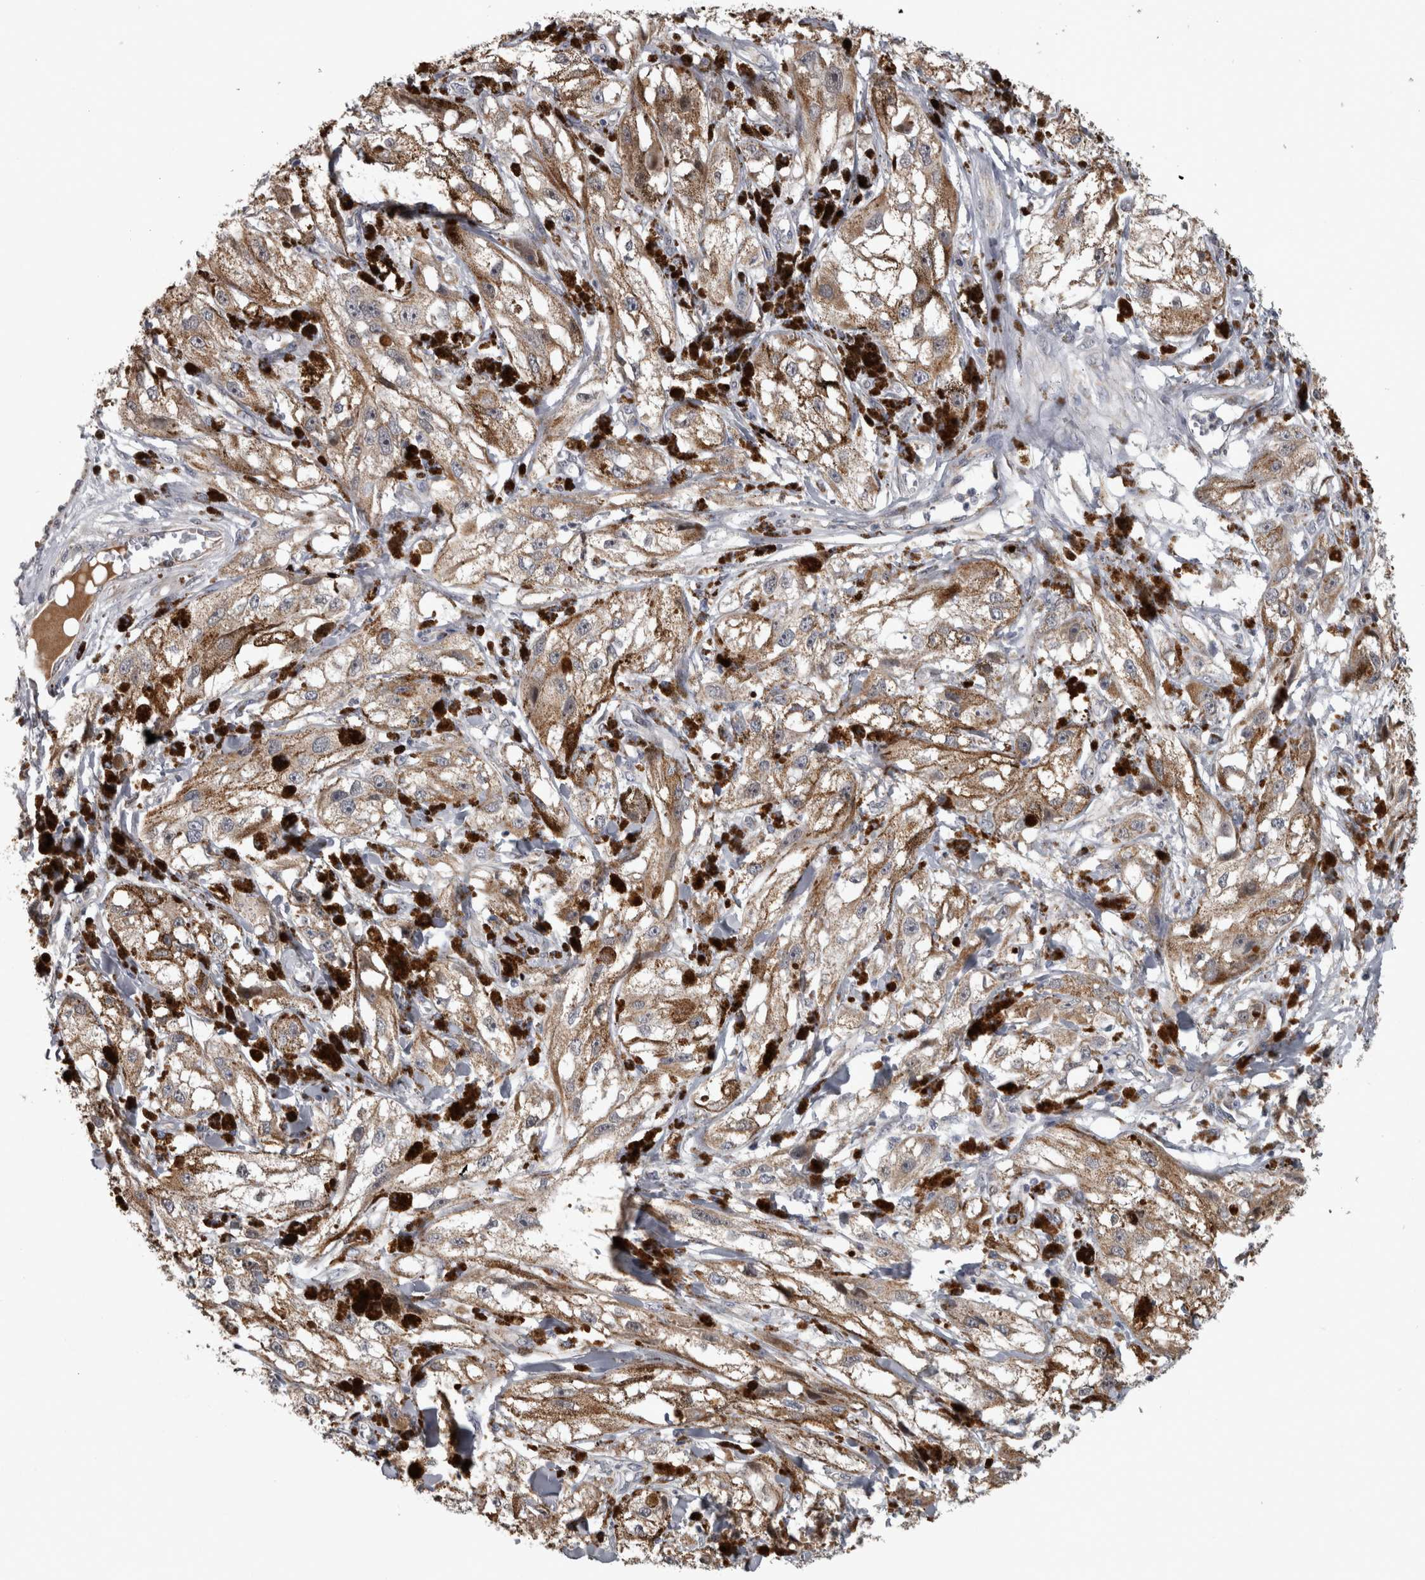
{"staining": {"intensity": "moderate", "quantity": ">75%", "location": "cytoplasmic/membranous"}, "tissue": "melanoma", "cell_type": "Tumor cells", "image_type": "cancer", "snomed": [{"axis": "morphology", "description": "Malignant melanoma, NOS"}, {"axis": "topography", "description": "Skin"}], "caption": "A high-resolution photomicrograph shows IHC staining of malignant melanoma, which shows moderate cytoplasmic/membranous positivity in approximately >75% of tumor cells. (DAB (3,3'-diaminobenzidine) IHC with brightfield microscopy, high magnification).", "gene": "DBT", "patient": {"sex": "male", "age": 88}}